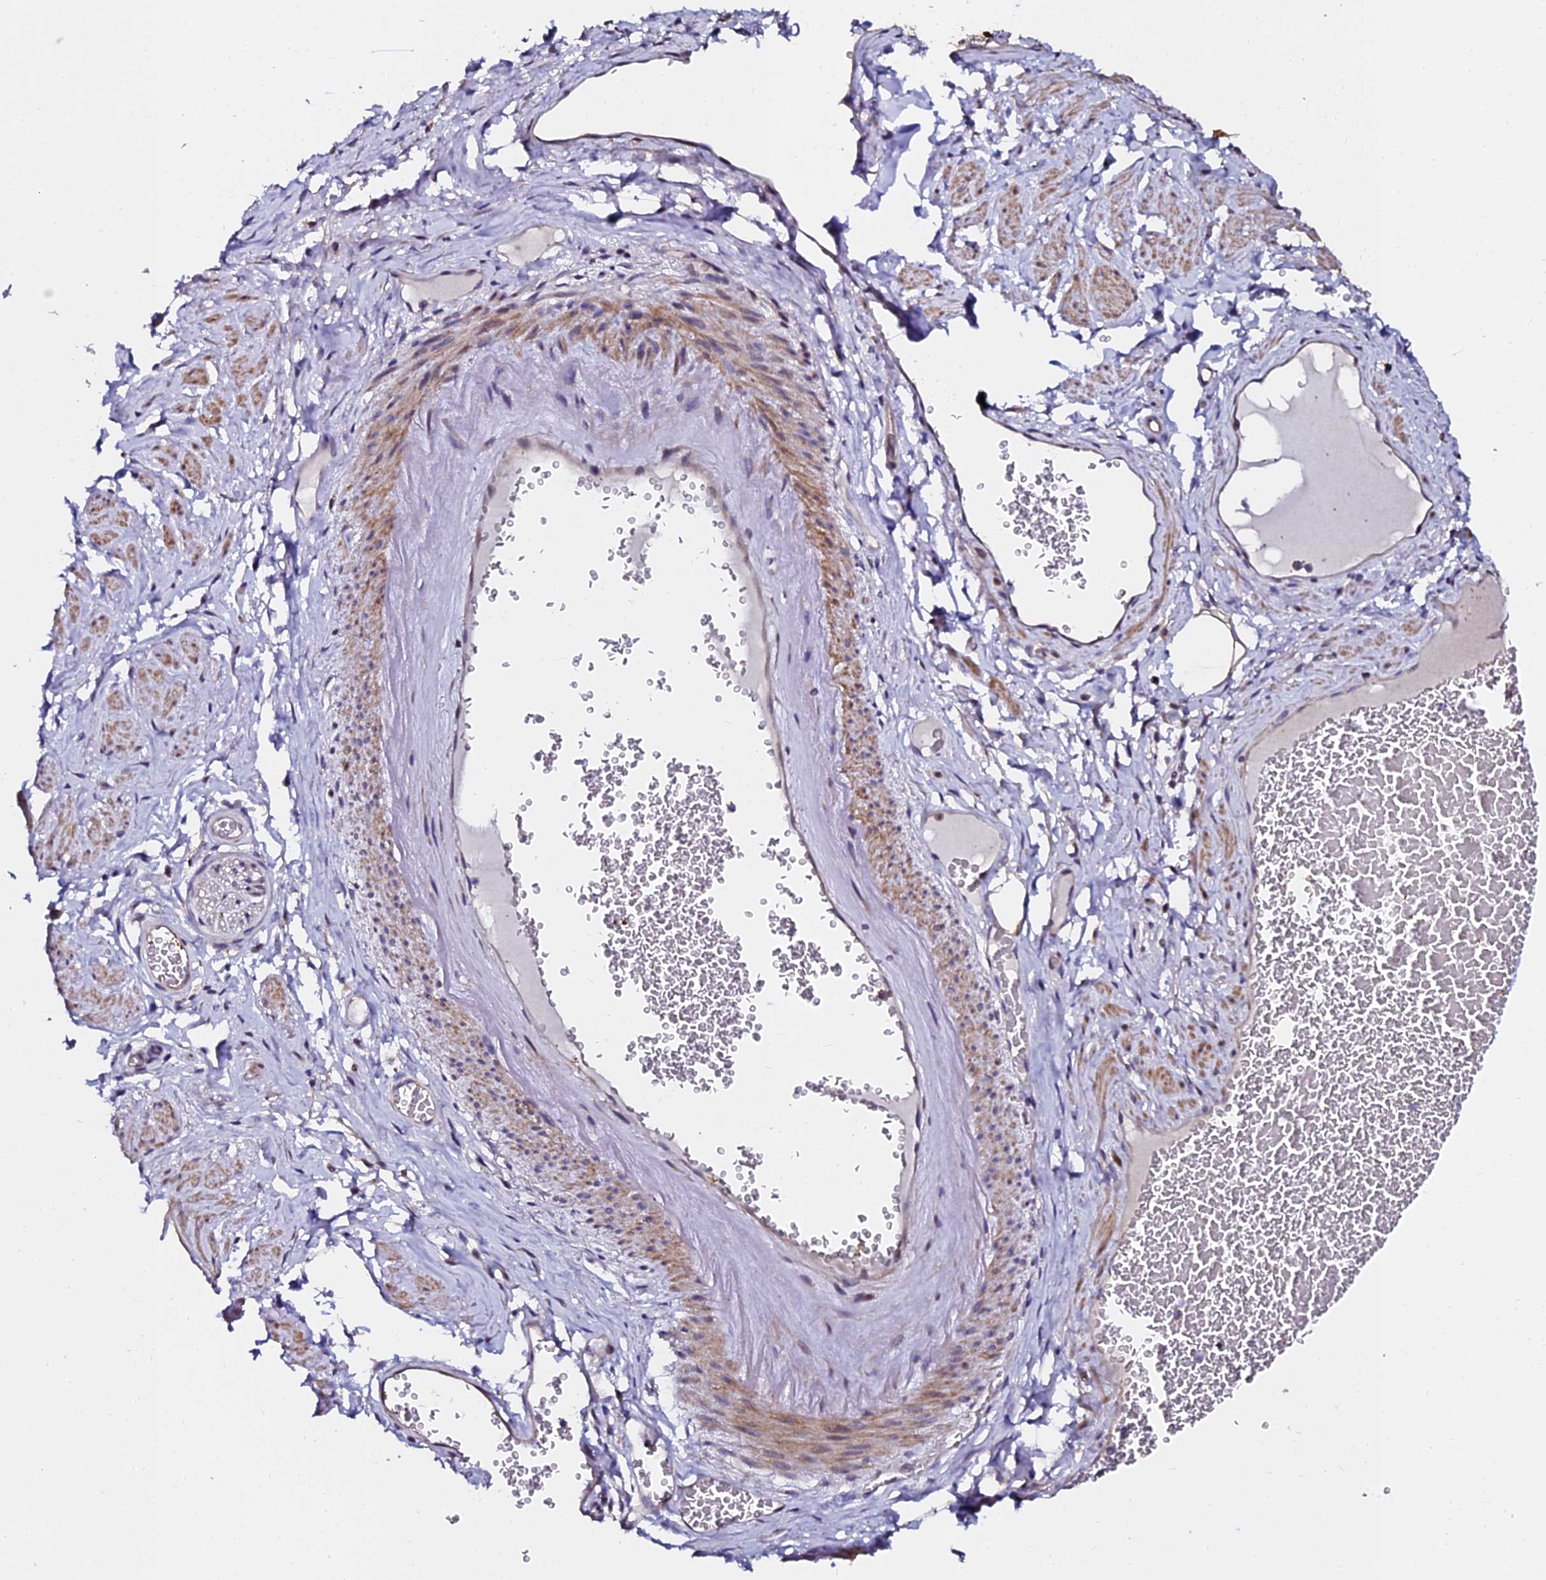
{"staining": {"intensity": "negative", "quantity": "none", "location": "none"}, "tissue": "adipose tissue", "cell_type": "Adipocytes", "image_type": "normal", "snomed": [{"axis": "morphology", "description": "Normal tissue, NOS"}, {"axis": "morphology", "description": "Adenocarcinoma, NOS"}, {"axis": "topography", "description": "Rectum"}, {"axis": "topography", "description": "Vagina"}, {"axis": "topography", "description": "Peripheral nerve tissue"}], "caption": "Immunohistochemical staining of benign human adipose tissue exhibits no significant positivity in adipocytes. The staining was performed using DAB to visualize the protein expression in brown, while the nuclei were stained in blue with hematoxylin (Magnification: 20x).", "gene": "GPN3", "patient": {"sex": "female", "age": 71}}